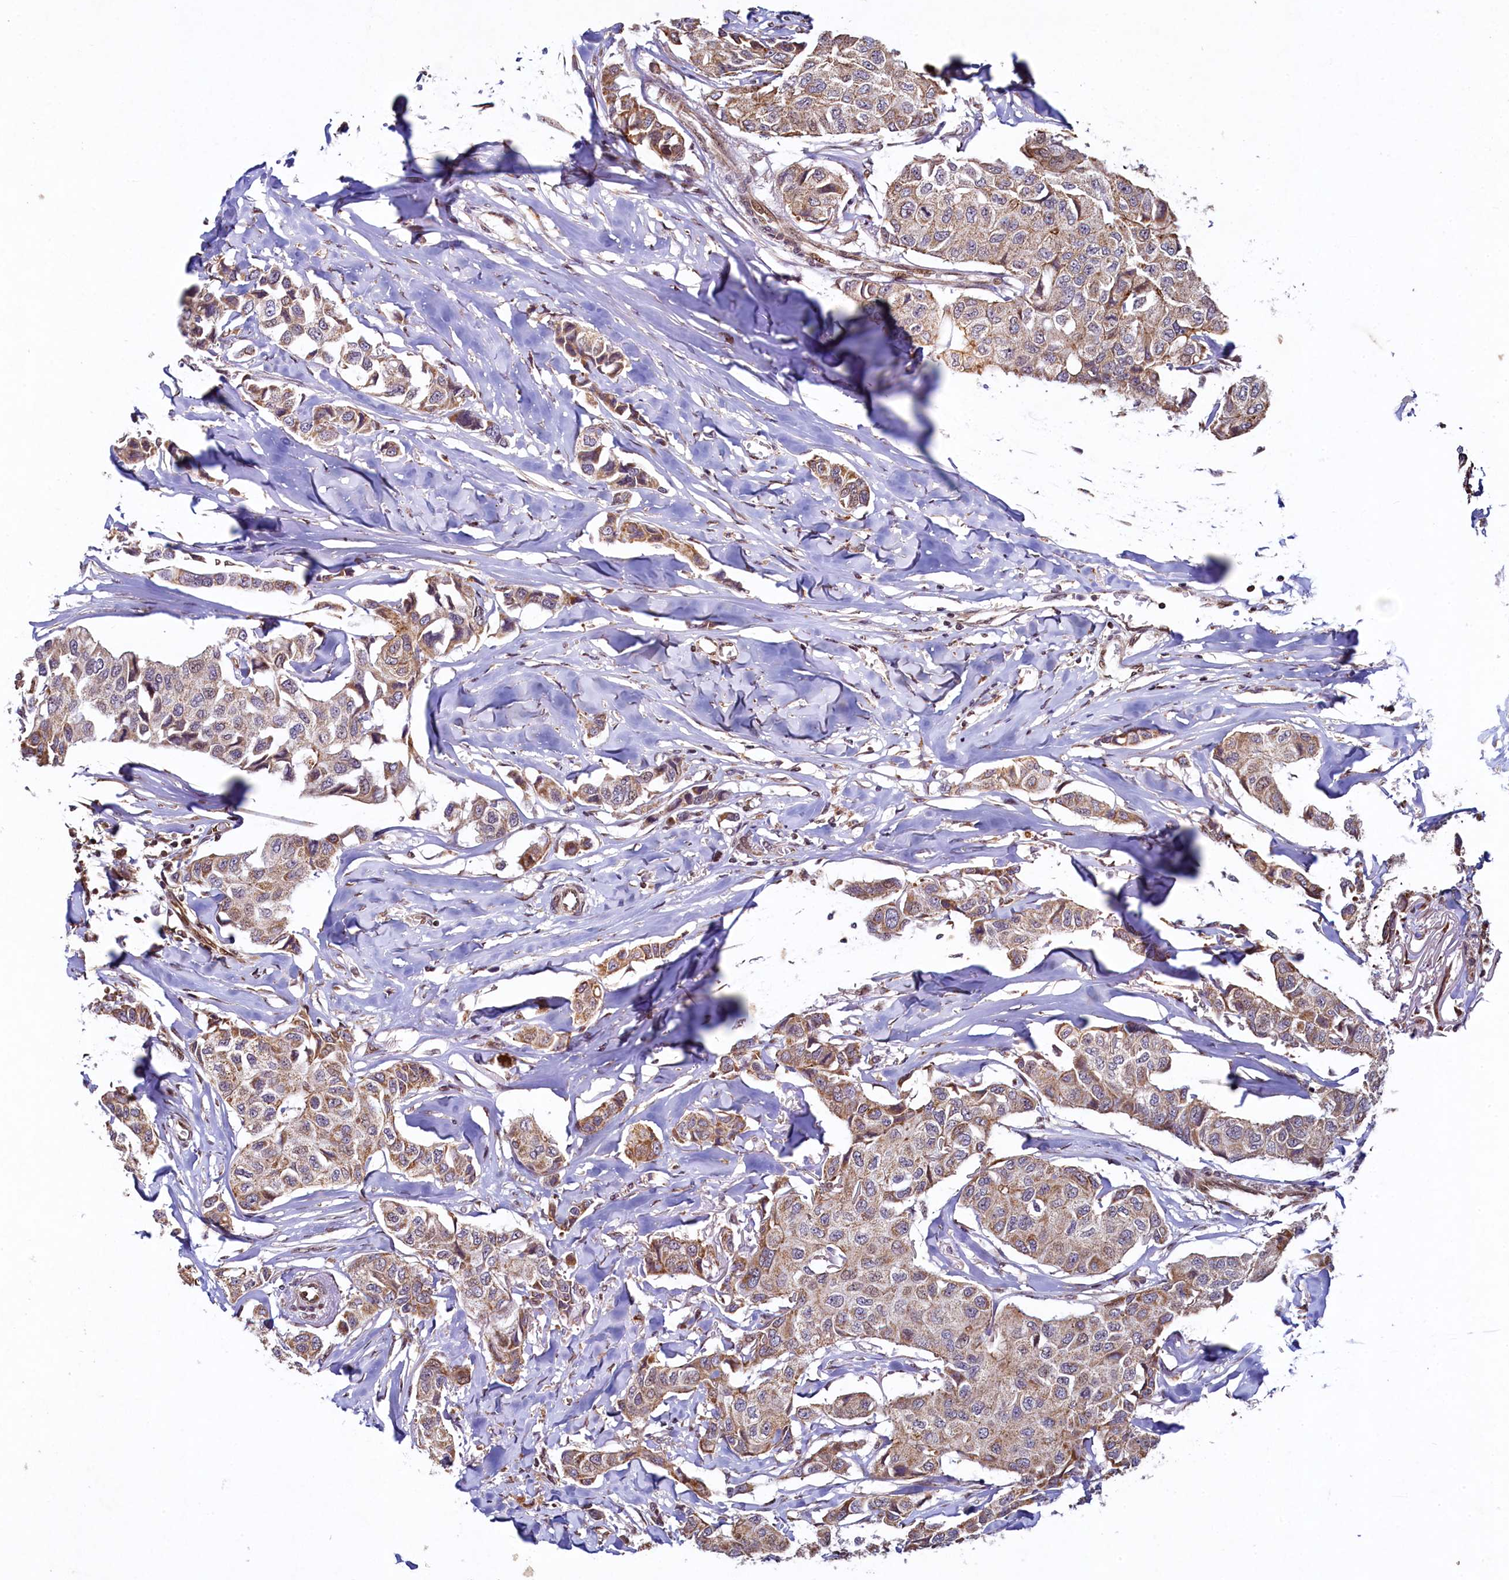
{"staining": {"intensity": "weak", "quantity": ">75%", "location": "cytoplasmic/membranous"}, "tissue": "breast cancer", "cell_type": "Tumor cells", "image_type": "cancer", "snomed": [{"axis": "morphology", "description": "Duct carcinoma"}, {"axis": "topography", "description": "Breast"}], "caption": "Immunohistochemistry (IHC) image of breast infiltrating ductal carcinoma stained for a protein (brown), which exhibits low levels of weak cytoplasmic/membranous staining in about >75% of tumor cells.", "gene": "ZNF577", "patient": {"sex": "female", "age": 80}}